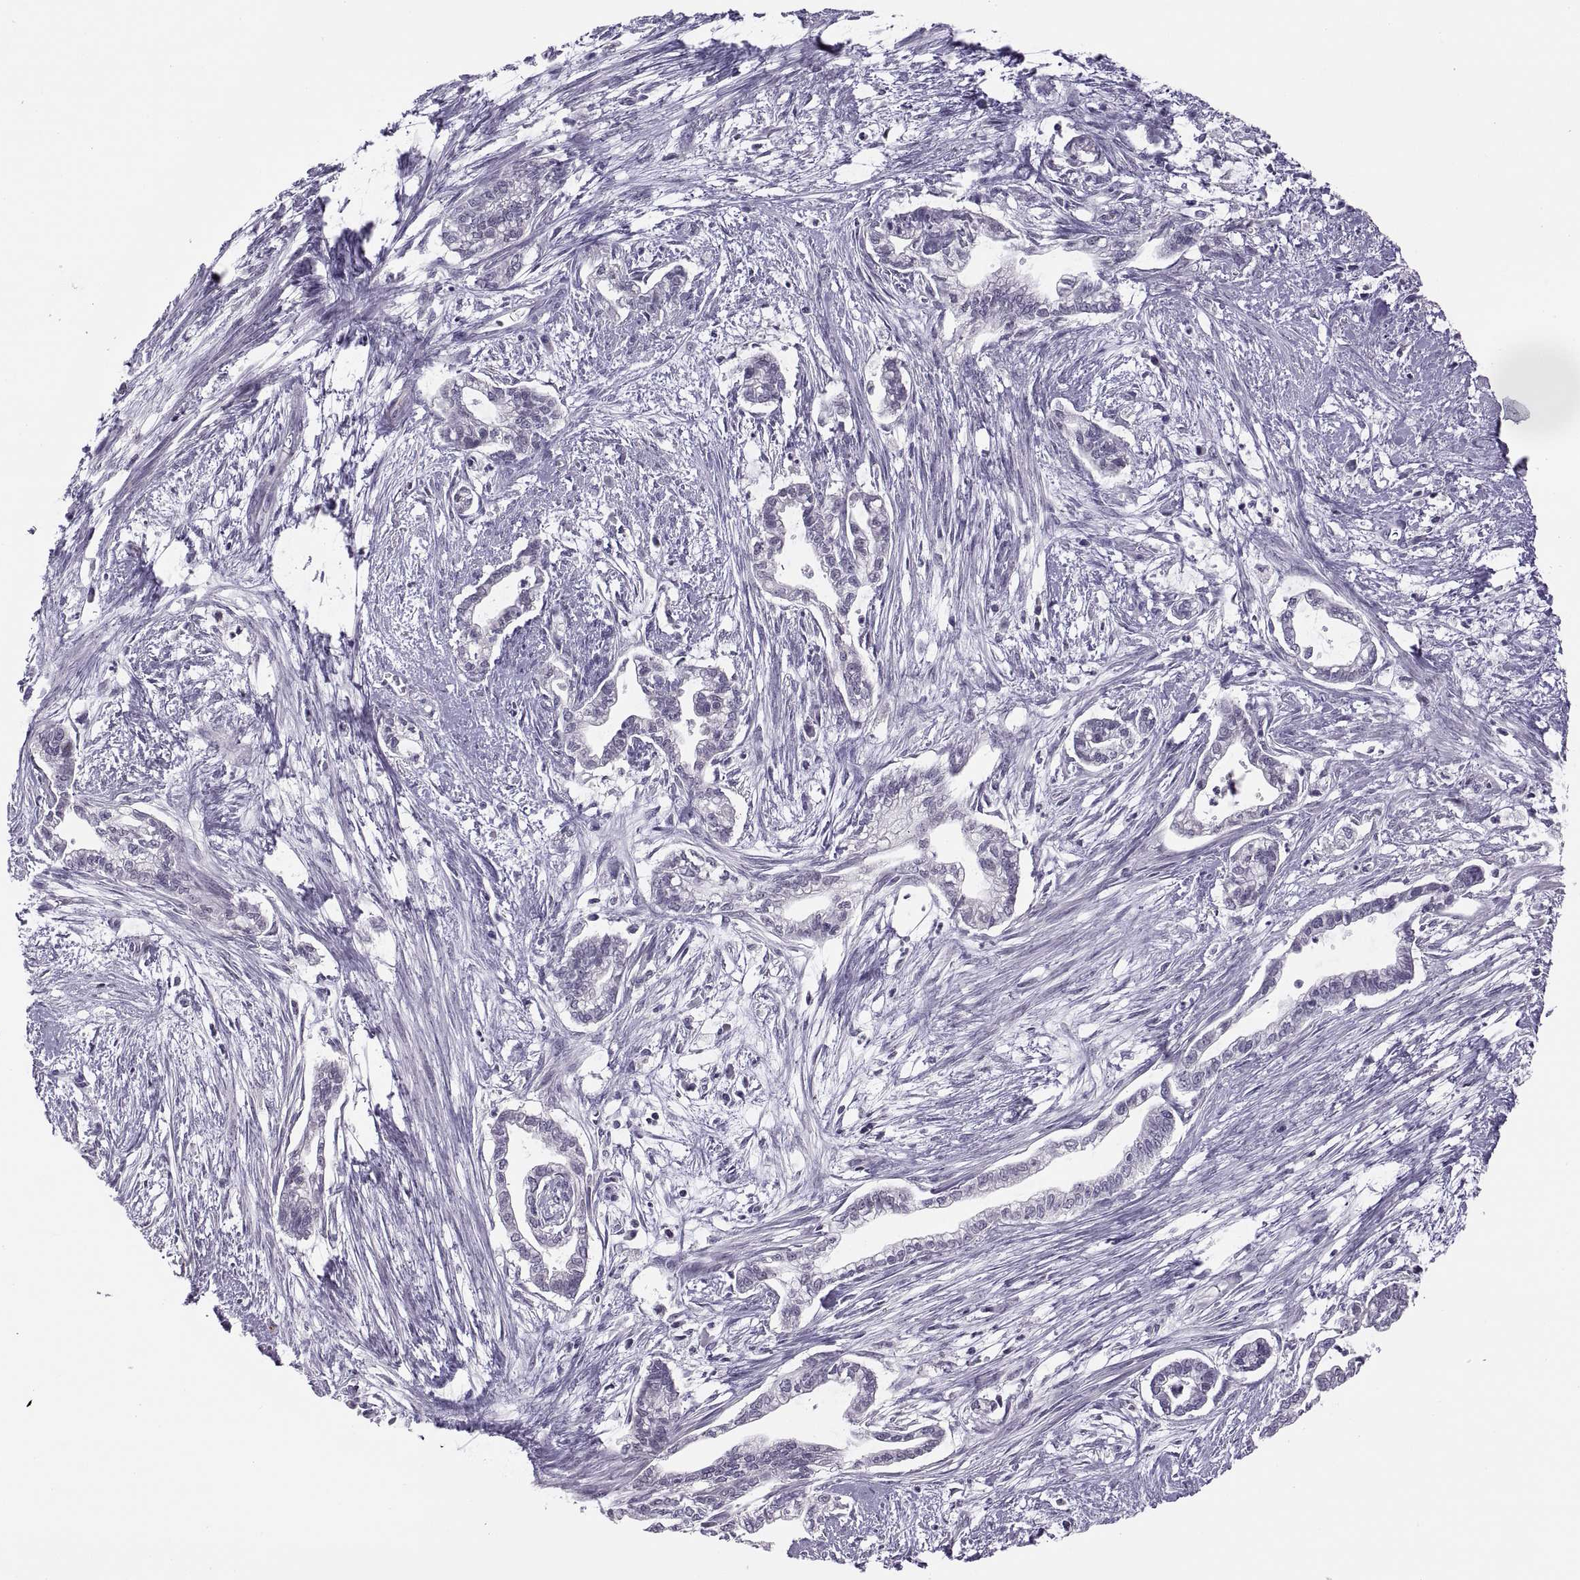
{"staining": {"intensity": "negative", "quantity": "none", "location": "none"}, "tissue": "cervical cancer", "cell_type": "Tumor cells", "image_type": "cancer", "snomed": [{"axis": "morphology", "description": "Adenocarcinoma, NOS"}, {"axis": "topography", "description": "Cervix"}], "caption": "Immunohistochemistry of human cervical cancer (adenocarcinoma) shows no positivity in tumor cells.", "gene": "TTC21A", "patient": {"sex": "female", "age": 62}}